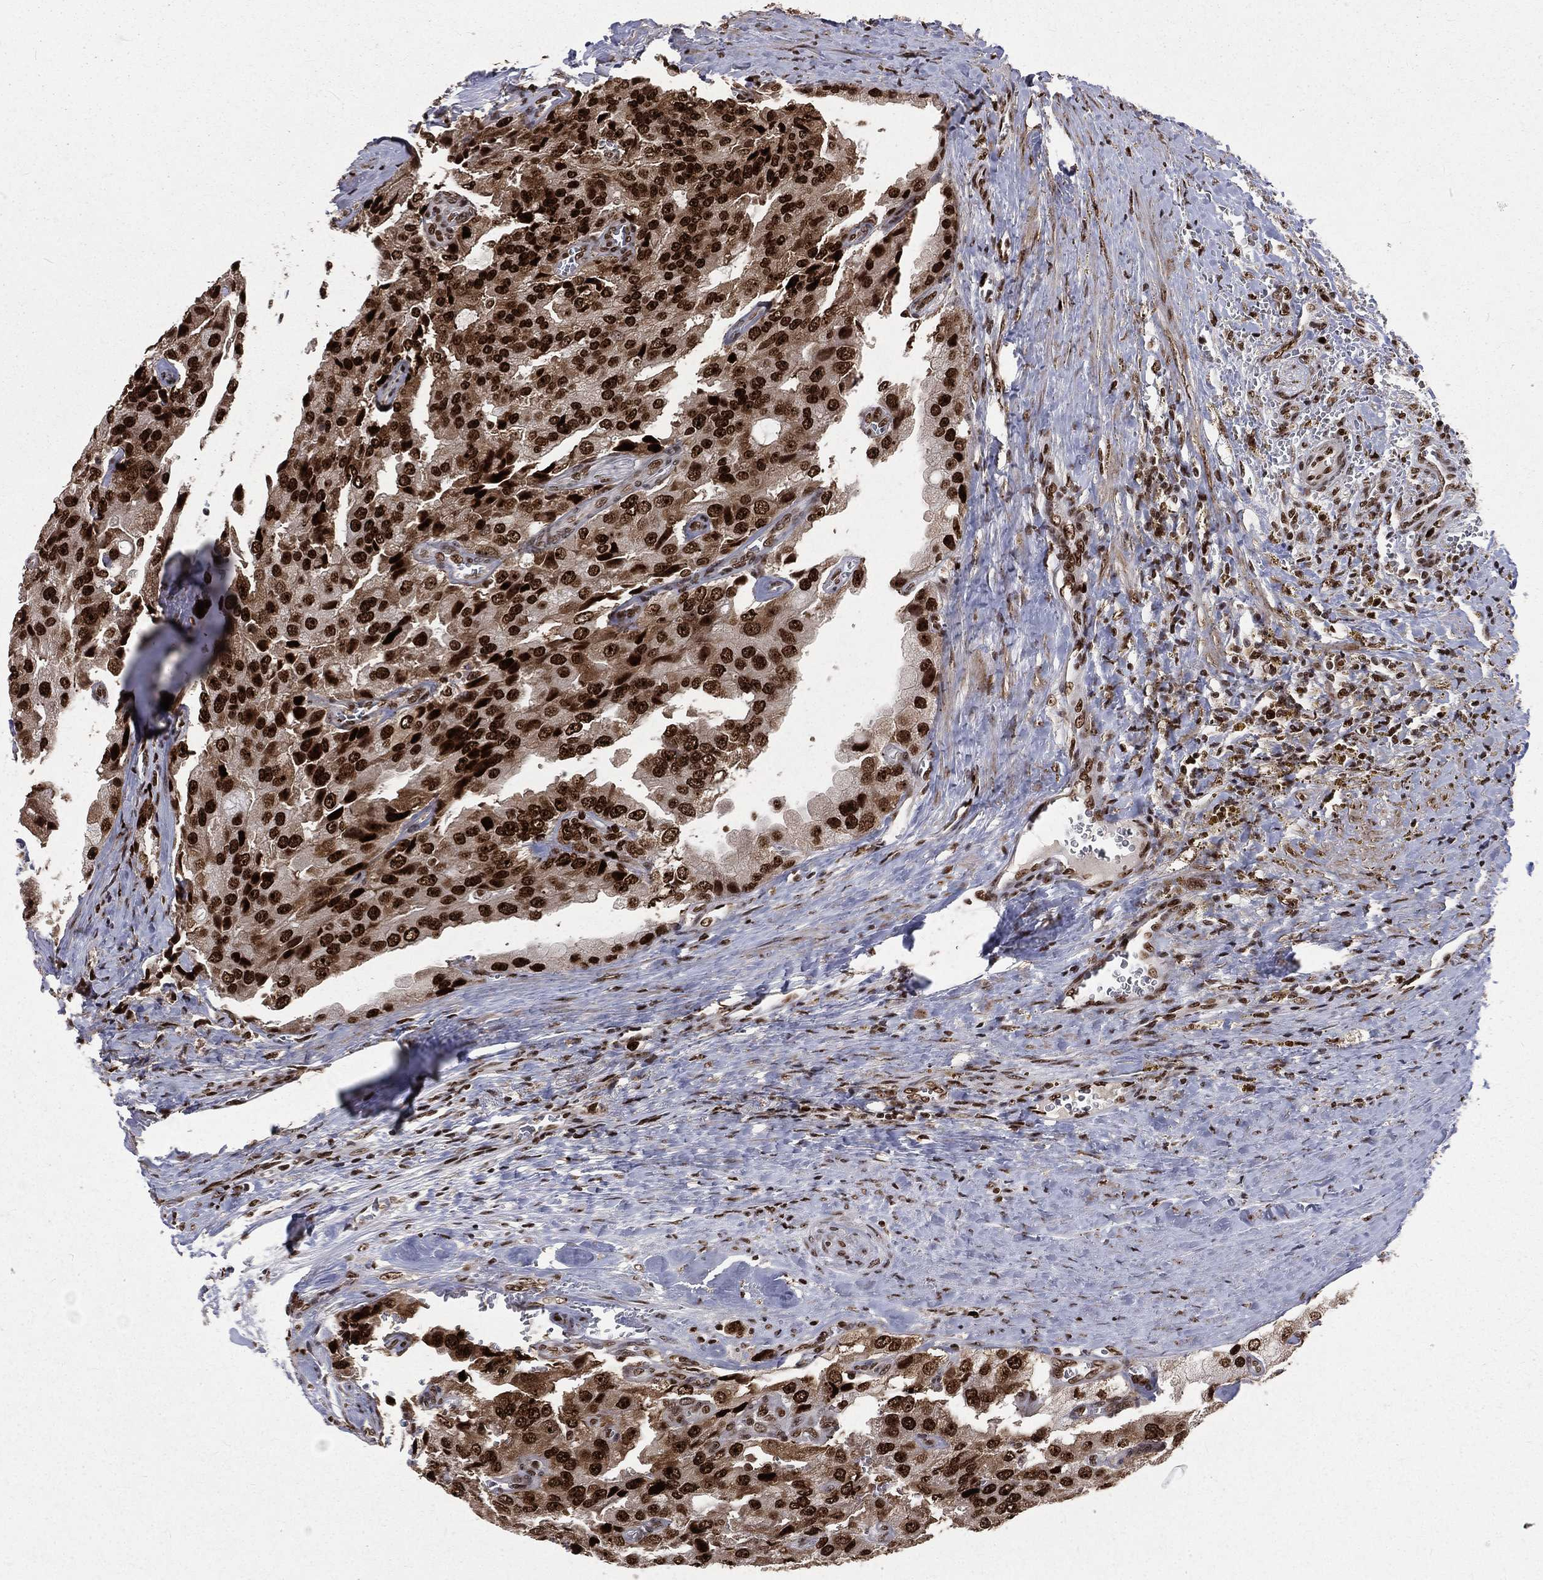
{"staining": {"intensity": "strong", "quantity": ">75%", "location": "nuclear"}, "tissue": "prostate cancer", "cell_type": "Tumor cells", "image_type": "cancer", "snomed": [{"axis": "morphology", "description": "Adenocarcinoma, NOS"}, {"axis": "topography", "description": "Prostate and seminal vesicle, NOS"}, {"axis": "topography", "description": "Prostate"}], "caption": "Protein expression analysis of prostate cancer reveals strong nuclear positivity in approximately >75% of tumor cells.", "gene": "POLB", "patient": {"sex": "male", "age": 67}}